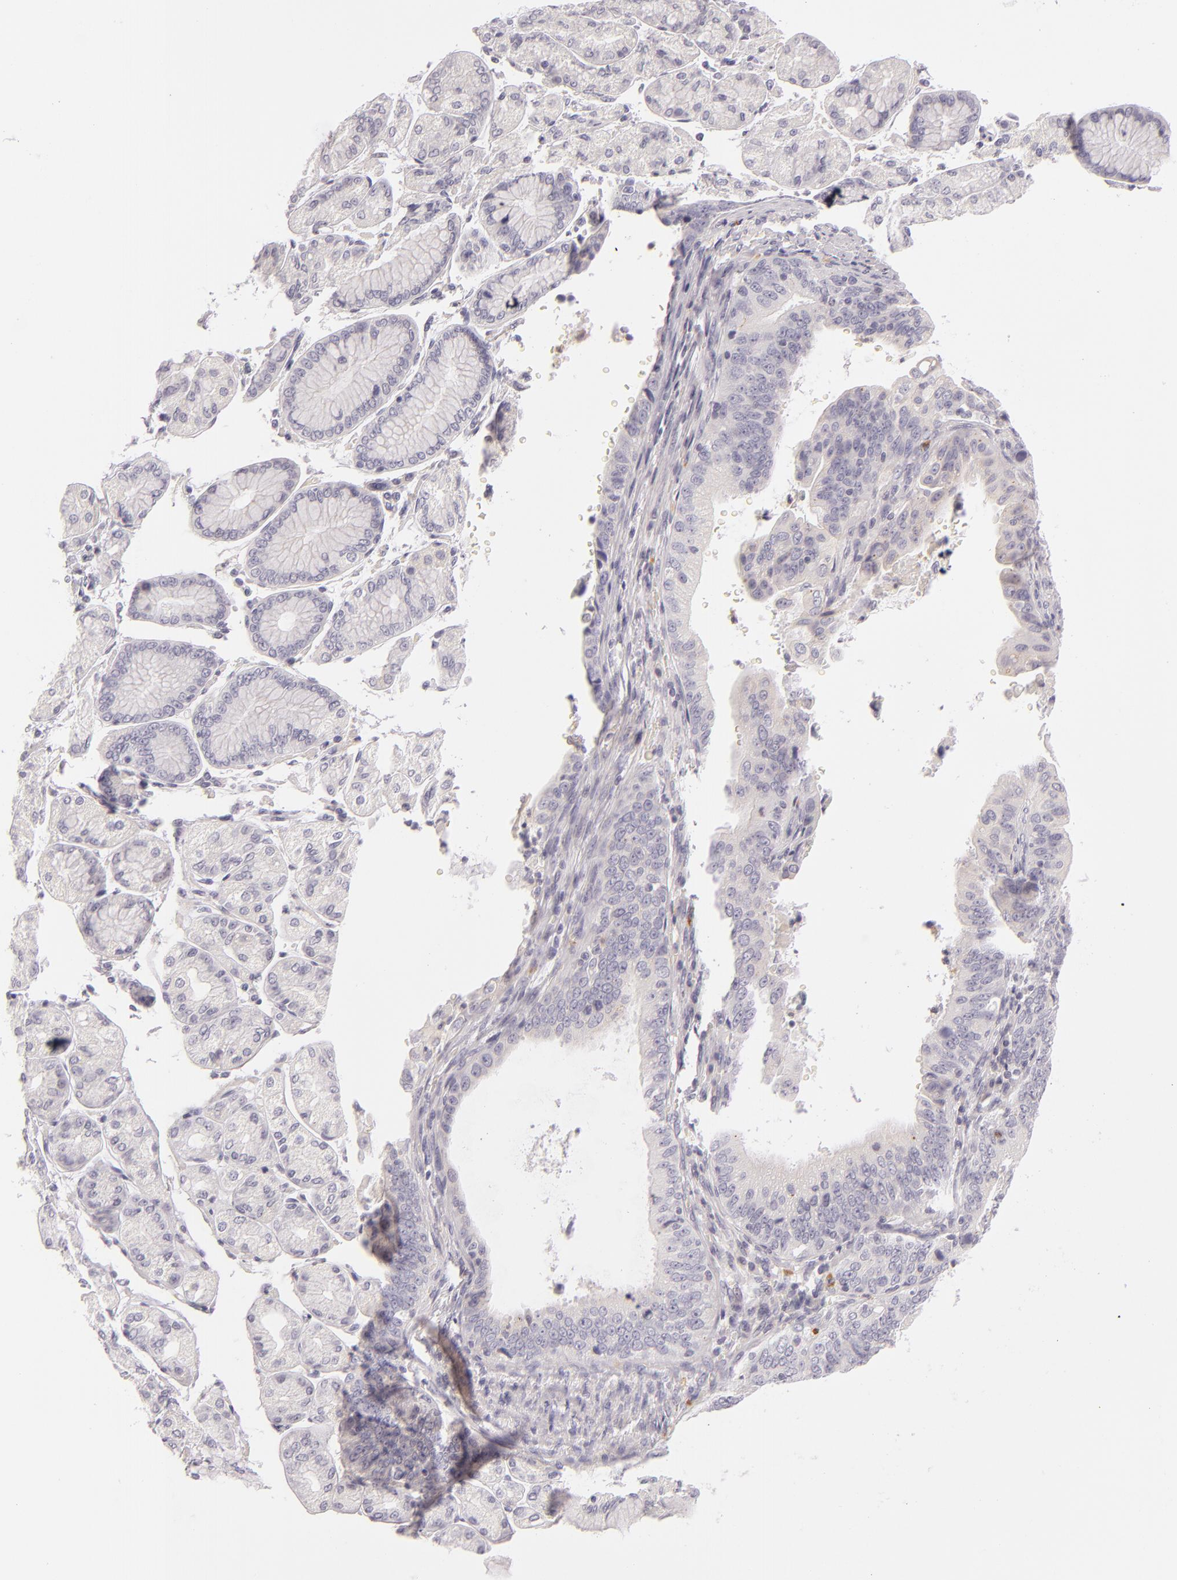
{"staining": {"intensity": "negative", "quantity": "none", "location": "none"}, "tissue": "stomach cancer", "cell_type": "Tumor cells", "image_type": "cancer", "snomed": [{"axis": "morphology", "description": "Adenocarcinoma, NOS"}, {"axis": "topography", "description": "Stomach, upper"}], "caption": "IHC histopathology image of neoplastic tissue: human stomach cancer stained with DAB (3,3'-diaminobenzidine) shows no significant protein positivity in tumor cells.", "gene": "FAM181A", "patient": {"sex": "female", "age": 50}}